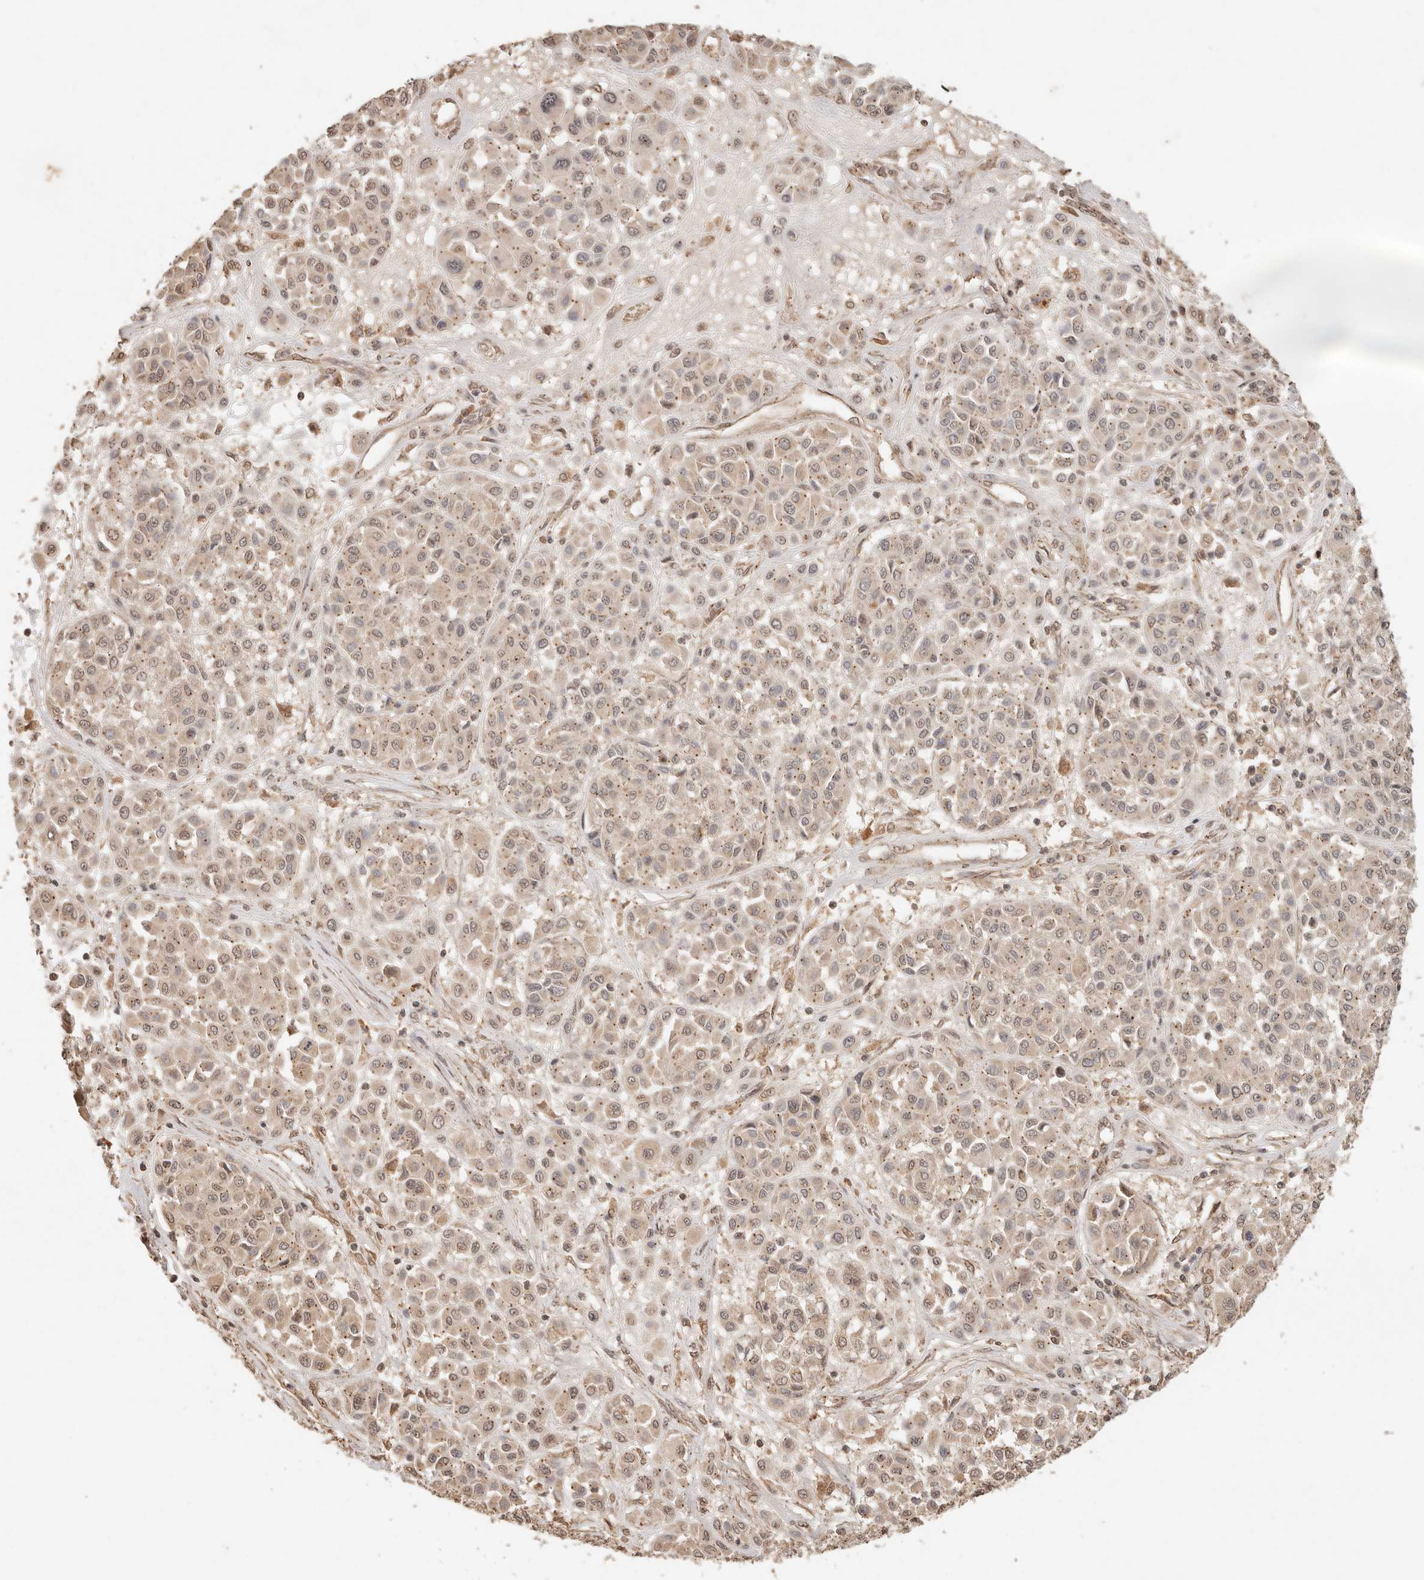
{"staining": {"intensity": "weak", "quantity": ">75%", "location": "cytoplasmic/membranous,nuclear"}, "tissue": "melanoma", "cell_type": "Tumor cells", "image_type": "cancer", "snomed": [{"axis": "morphology", "description": "Malignant melanoma, Metastatic site"}, {"axis": "topography", "description": "Soft tissue"}], "caption": "This is a histology image of IHC staining of melanoma, which shows weak staining in the cytoplasmic/membranous and nuclear of tumor cells.", "gene": "LMO4", "patient": {"sex": "male", "age": 41}}